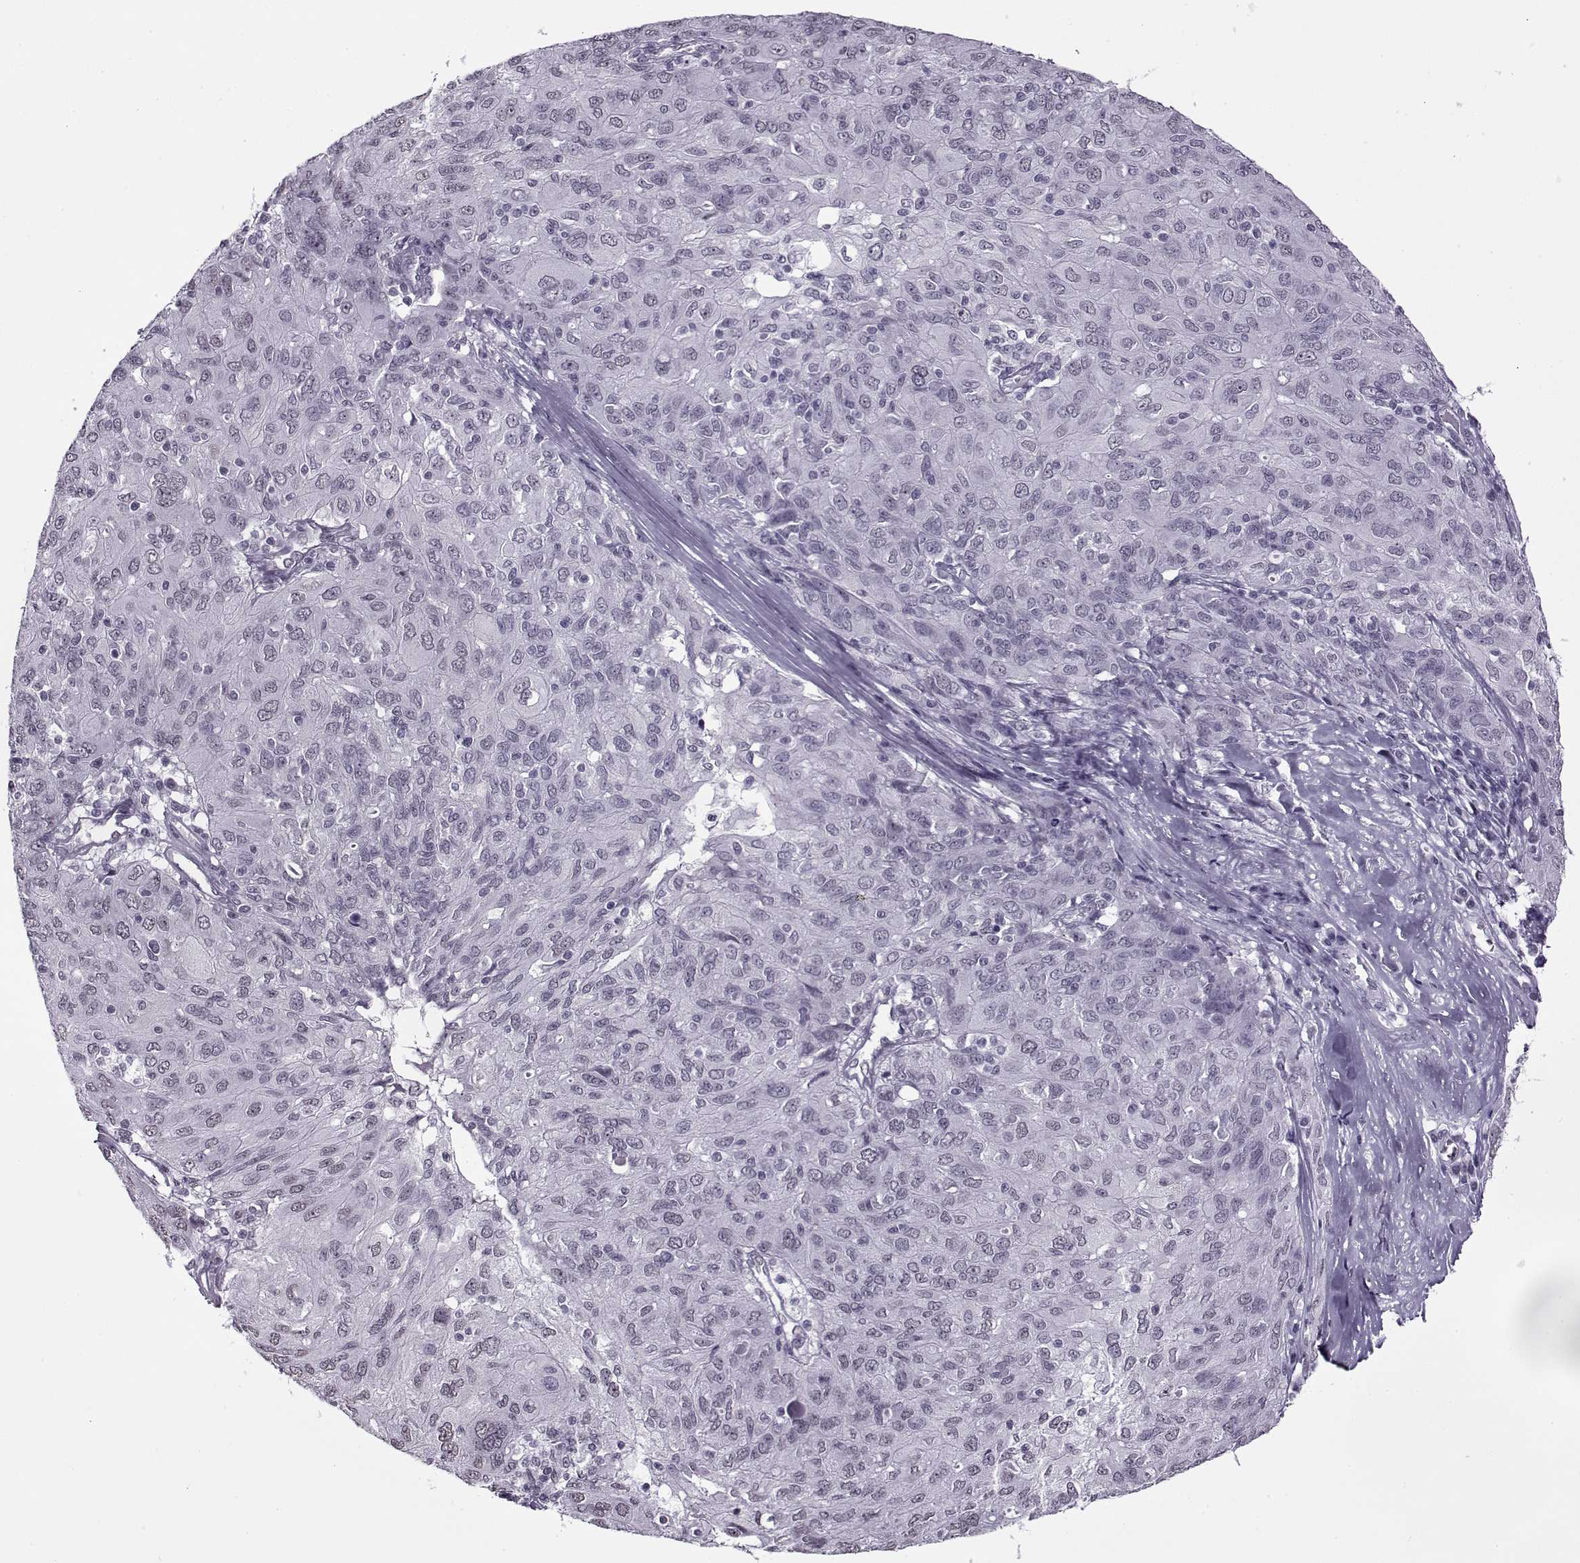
{"staining": {"intensity": "negative", "quantity": "none", "location": "none"}, "tissue": "ovarian cancer", "cell_type": "Tumor cells", "image_type": "cancer", "snomed": [{"axis": "morphology", "description": "Carcinoma, endometroid"}, {"axis": "topography", "description": "Ovary"}], "caption": "Immunohistochemical staining of human ovarian cancer demonstrates no significant expression in tumor cells.", "gene": "PRMT8", "patient": {"sex": "female", "age": 50}}